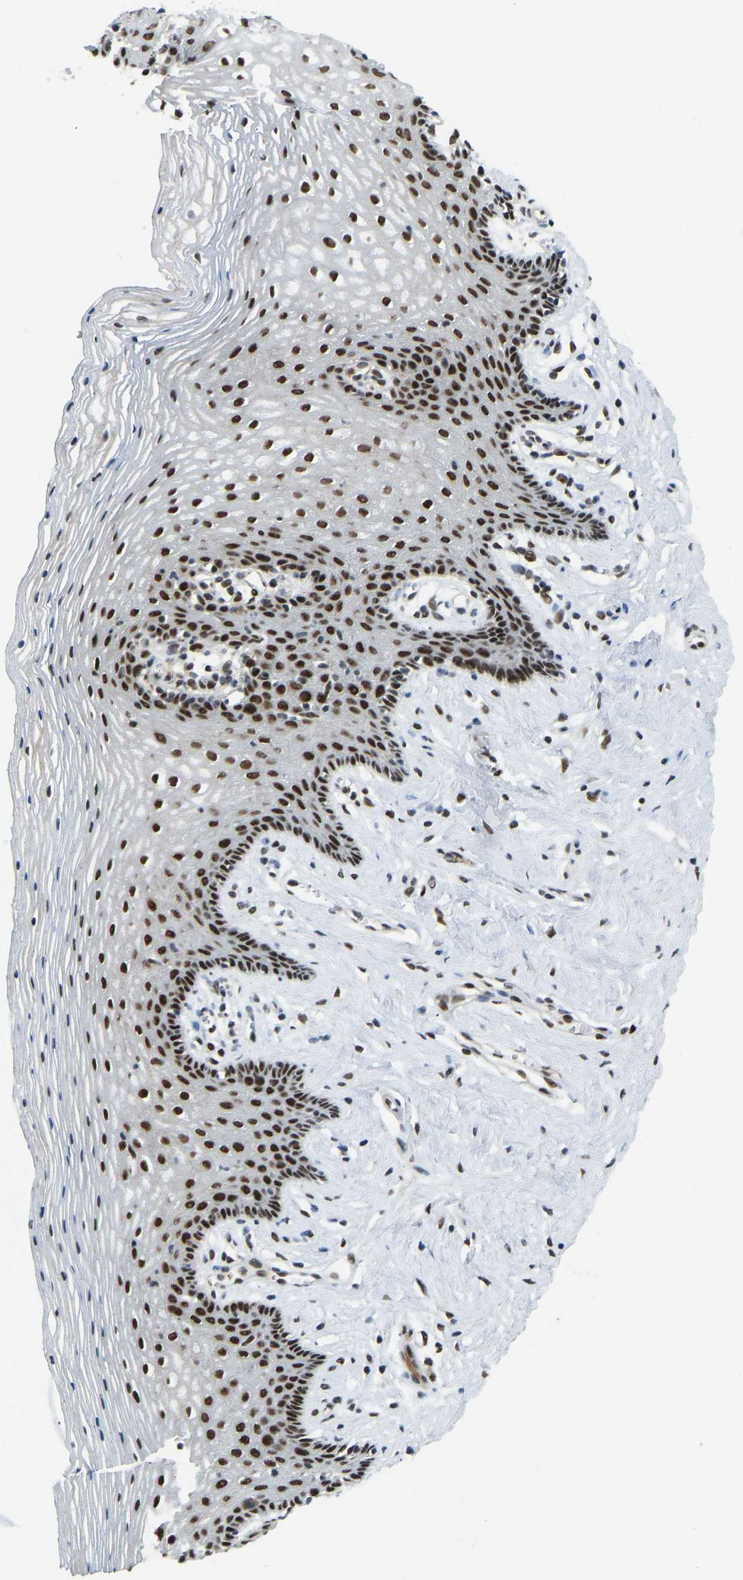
{"staining": {"intensity": "strong", "quantity": ">75%", "location": "nuclear"}, "tissue": "vagina", "cell_type": "Squamous epithelial cells", "image_type": "normal", "snomed": [{"axis": "morphology", "description": "Normal tissue, NOS"}, {"axis": "topography", "description": "Vagina"}], "caption": "Strong nuclear protein positivity is identified in about >75% of squamous epithelial cells in vagina.", "gene": "FOXK1", "patient": {"sex": "female", "age": 32}}